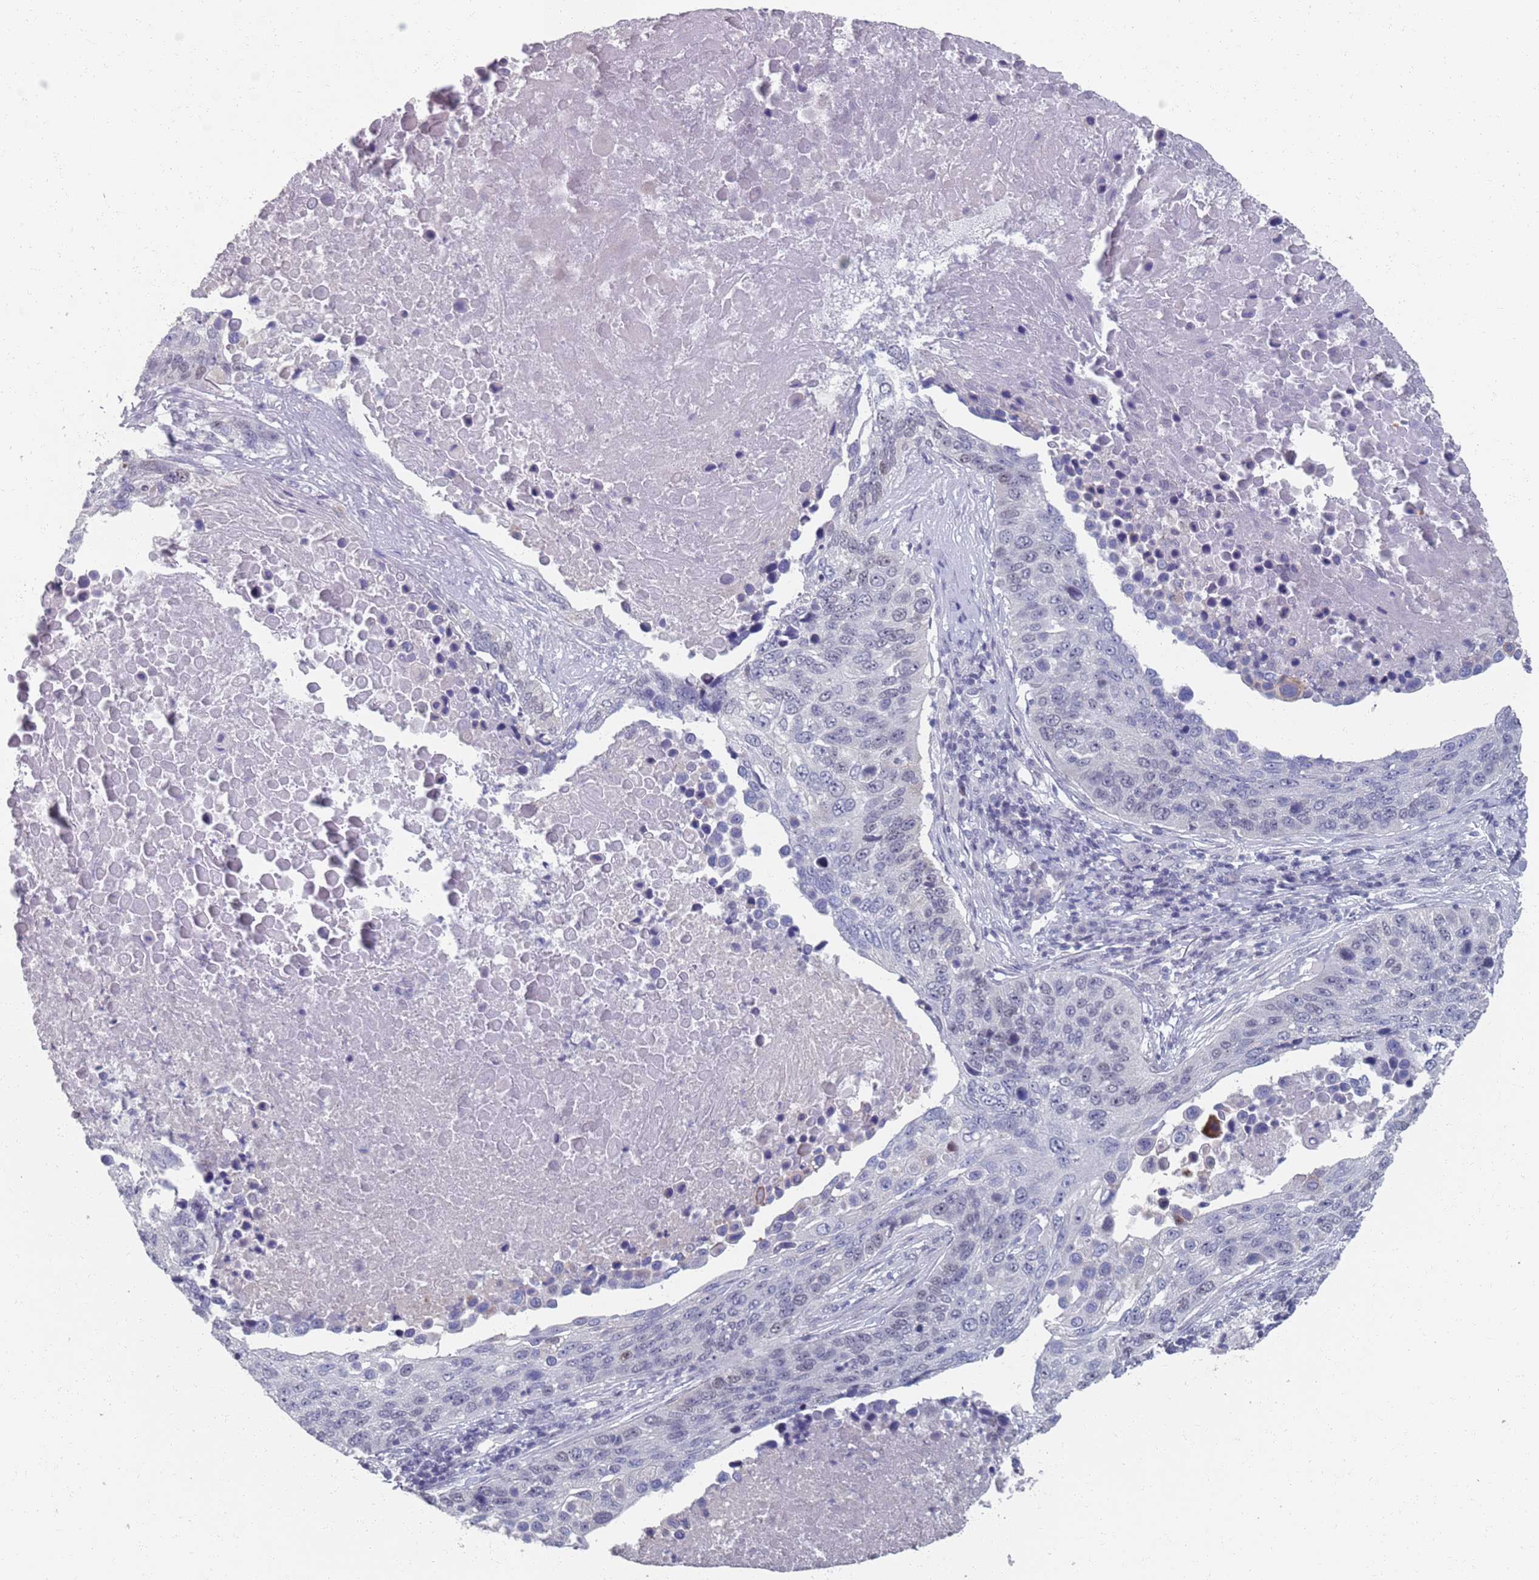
{"staining": {"intensity": "negative", "quantity": "none", "location": "none"}, "tissue": "lung cancer", "cell_type": "Tumor cells", "image_type": "cancer", "snomed": [{"axis": "morphology", "description": "Normal tissue, NOS"}, {"axis": "morphology", "description": "Squamous cell carcinoma, NOS"}, {"axis": "topography", "description": "Lymph node"}, {"axis": "topography", "description": "Lung"}], "caption": "IHC of human lung squamous cell carcinoma shows no expression in tumor cells.", "gene": "SAMD1", "patient": {"sex": "male", "age": 66}}